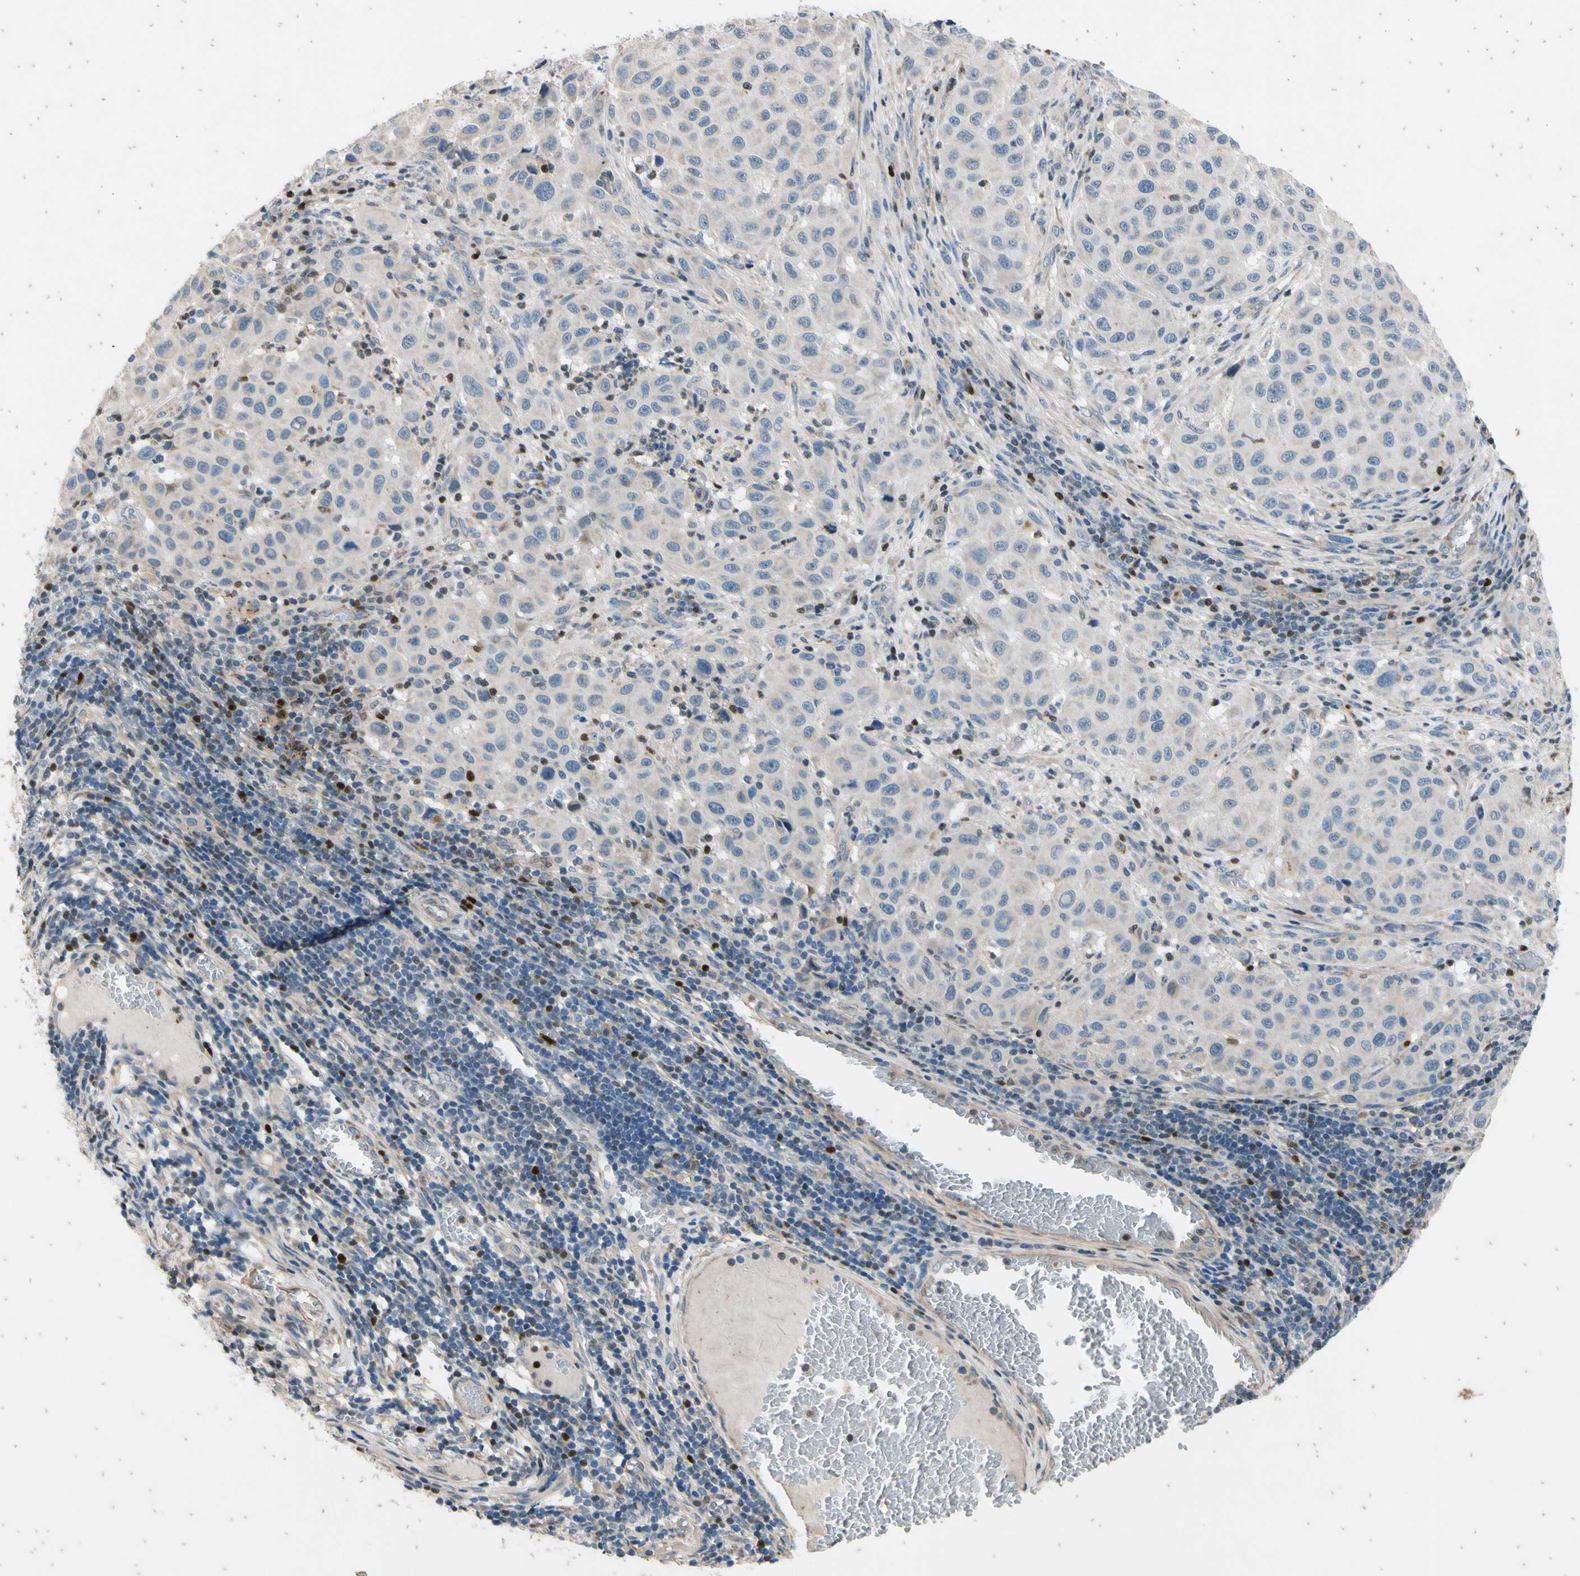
{"staining": {"intensity": "negative", "quantity": "none", "location": "none"}, "tissue": "melanoma", "cell_type": "Tumor cells", "image_type": "cancer", "snomed": [{"axis": "morphology", "description": "Malignant melanoma, Metastatic site"}, {"axis": "topography", "description": "Lymph node"}], "caption": "DAB (3,3'-diaminobenzidine) immunohistochemical staining of human melanoma exhibits no significant positivity in tumor cells.", "gene": "TBX21", "patient": {"sex": "male", "age": 61}}